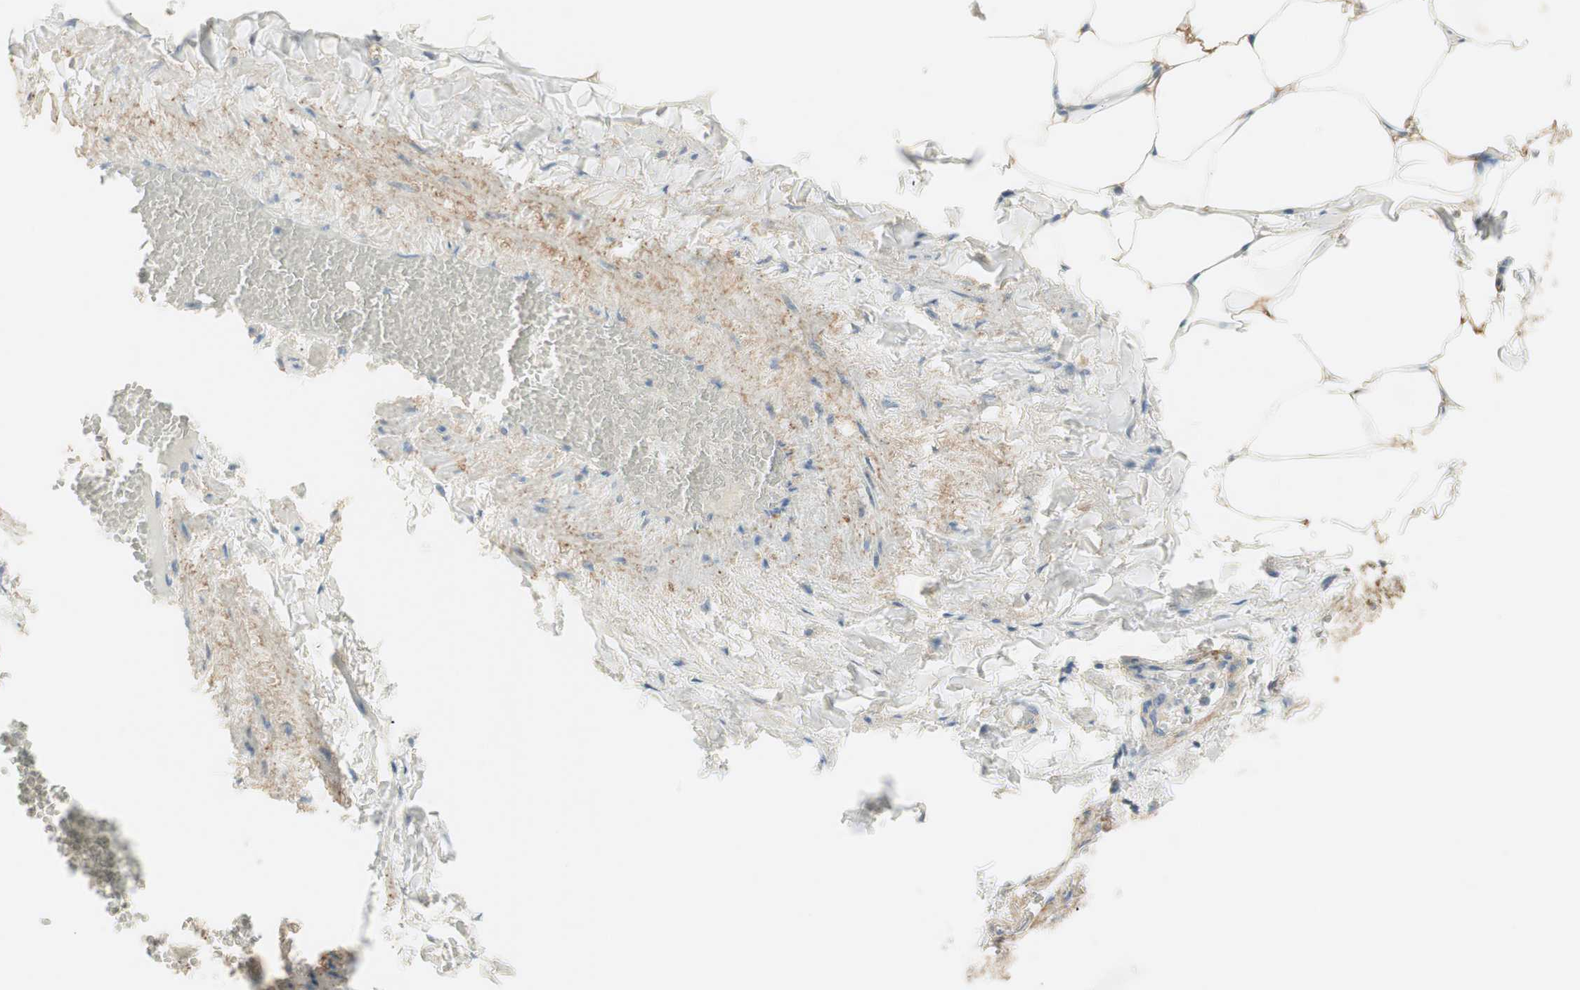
{"staining": {"intensity": "weak", "quantity": "25%-75%", "location": "cytoplasmic/membranous"}, "tissue": "adipose tissue", "cell_type": "Adipocytes", "image_type": "normal", "snomed": [{"axis": "morphology", "description": "Normal tissue, NOS"}, {"axis": "topography", "description": "Vascular tissue"}], "caption": "Immunohistochemistry (IHC) micrograph of unremarkable adipose tissue: human adipose tissue stained using immunohistochemistry (IHC) reveals low levels of weak protein expression localized specifically in the cytoplasmic/membranous of adipocytes, appearing as a cytoplasmic/membranous brown color.", "gene": "RNGTT", "patient": {"sex": "male", "age": 41}}